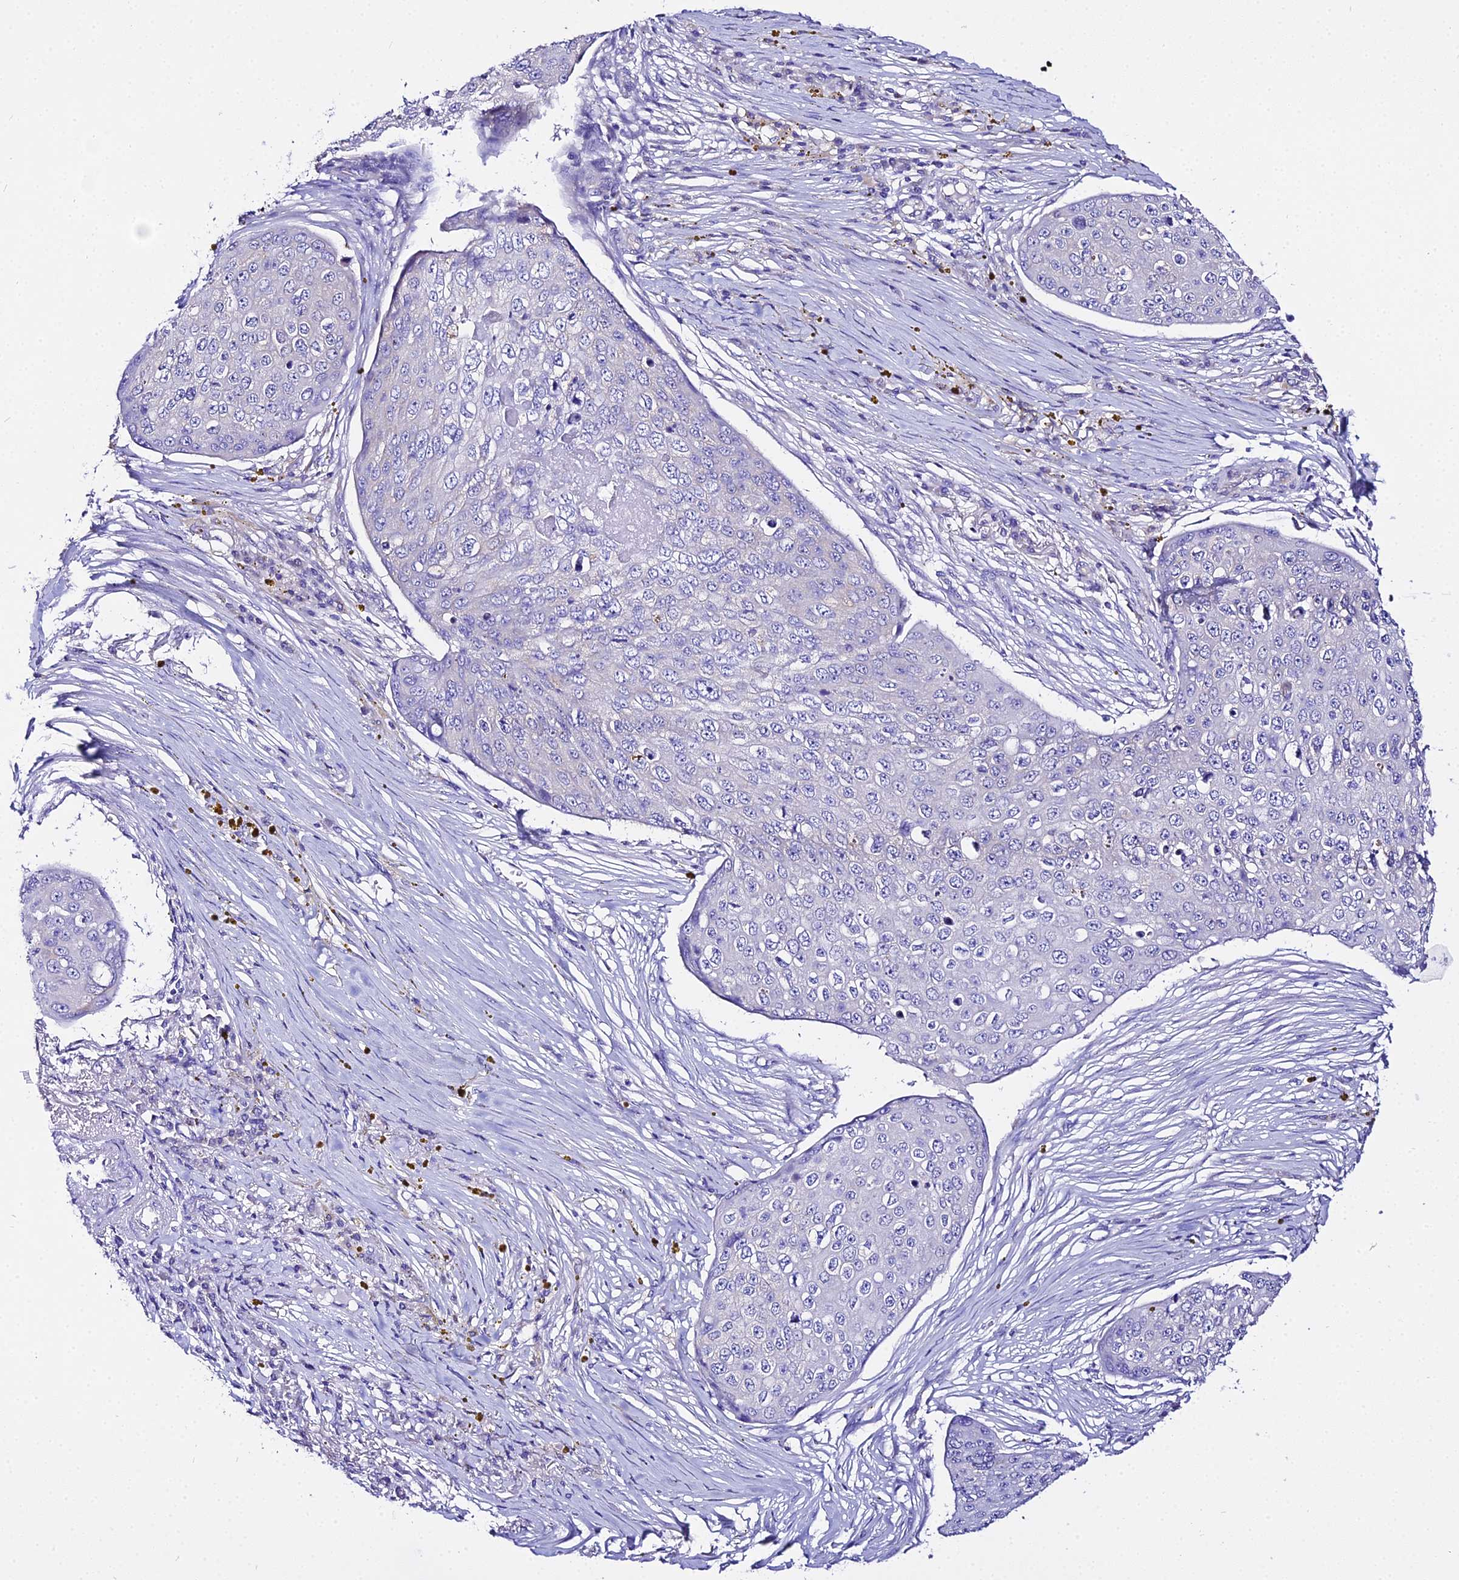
{"staining": {"intensity": "negative", "quantity": "none", "location": "none"}, "tissue": "skin cancer", "cell_type": "Tumor cells", "image_type": "cancer", "snomed": [{"axis": "morphology", "description": "Squamous cell carcinoma, NOS"}, {"axis": "topography", "description": "Skin"}], "caption": "This is a image of IHC staining of squamous cell carcinoma (skin), which shows no expression in tumor cells.", "gene": "TUBA3D", "patient": {"sex": "male", "age": 71}}